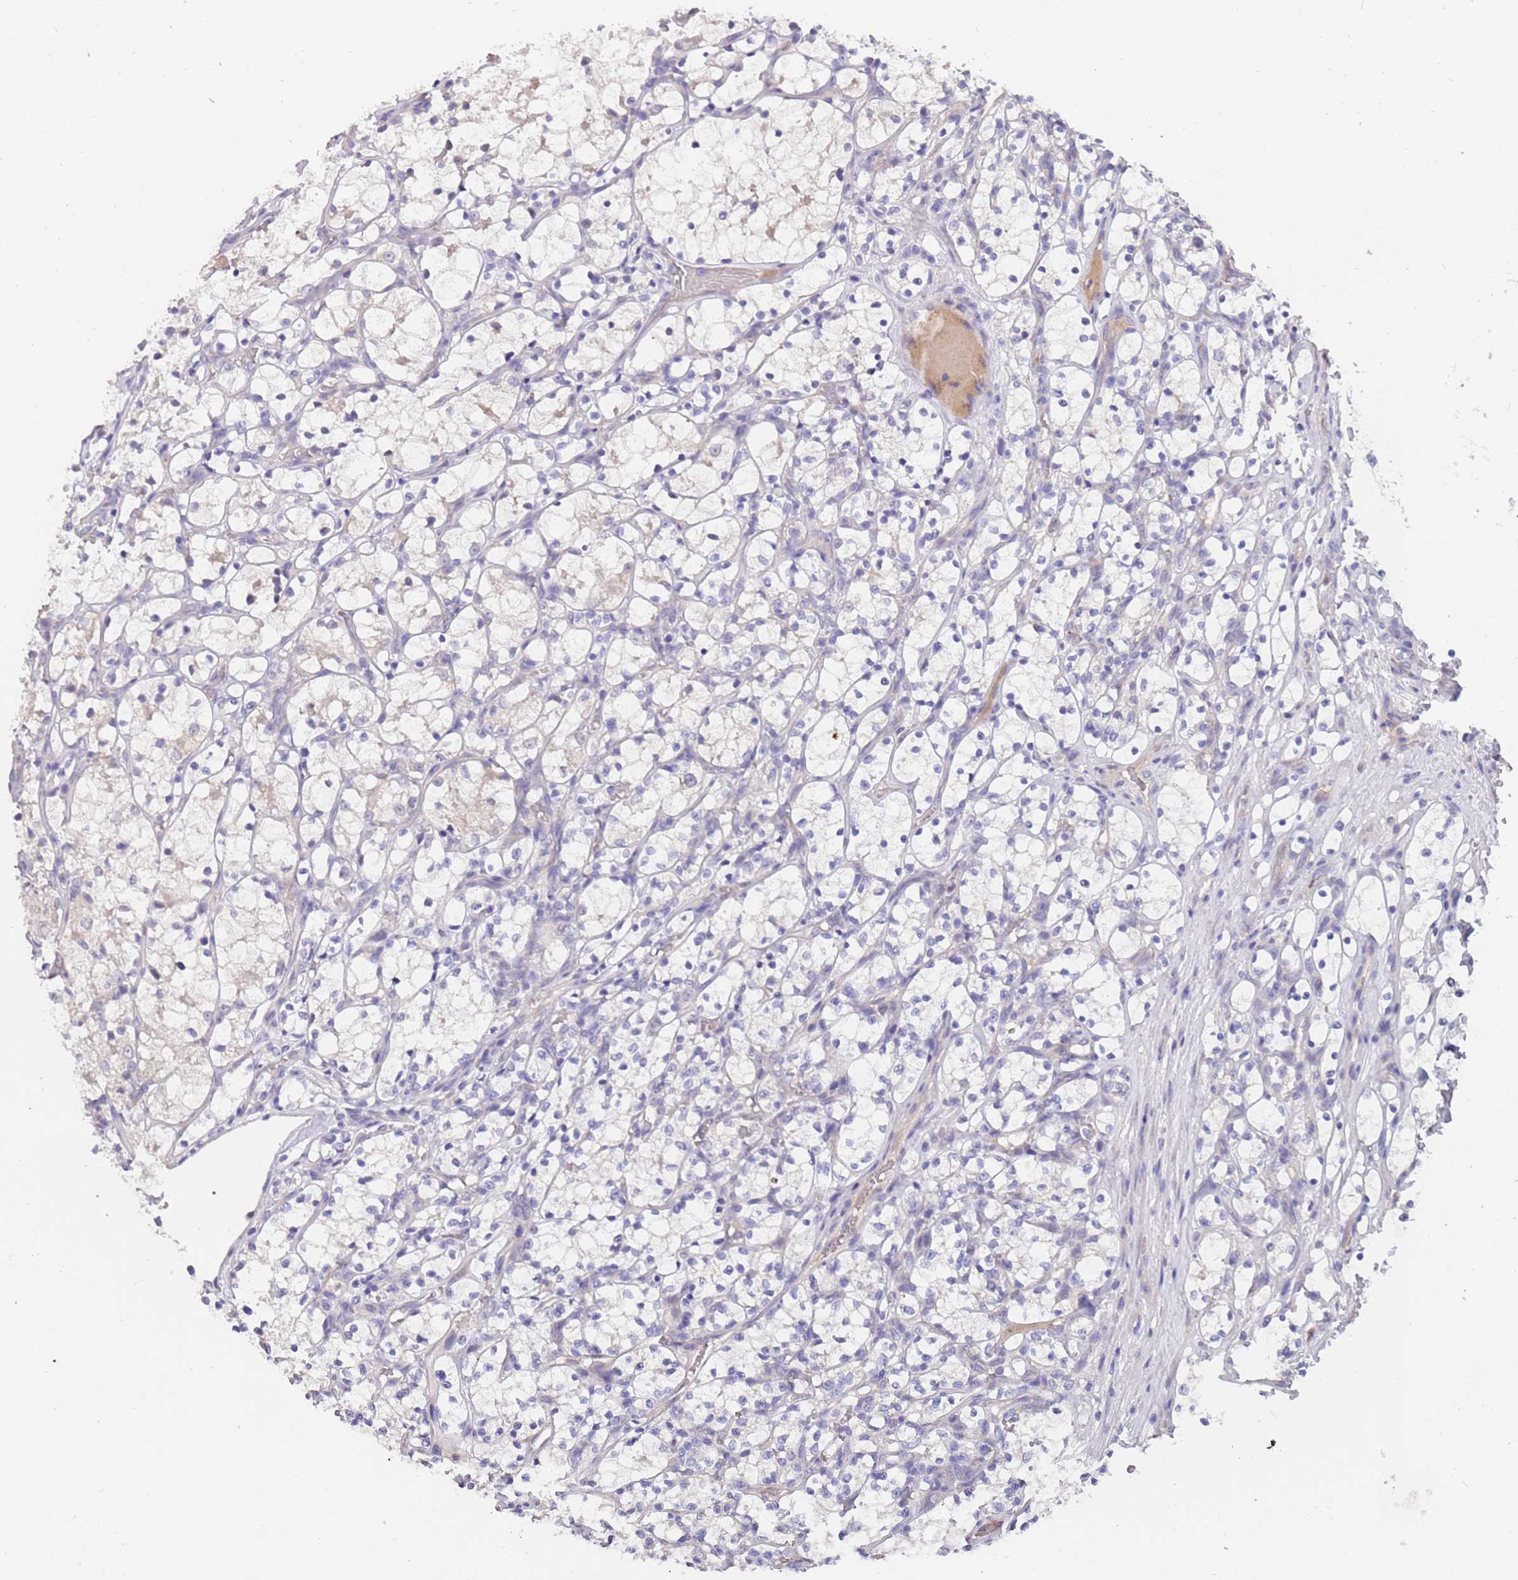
{"staining": {"intensity": "negative", "quantity": "none", "location": "none"}, "tissue": "renal cancer", "cell_type": "Tumor cells", "image_type": "cancer", "snomed": [{"axis": "morphology", "description": "Adenocarcinoma, NOS"}, {"axis": "topography", "description": "Kidney"}], "caption": "Tumor cells show no significant protein expression in renal adenocarcinoma.", "gene": "ZNF746", "patient": {"sex": "female", "age": 69}}